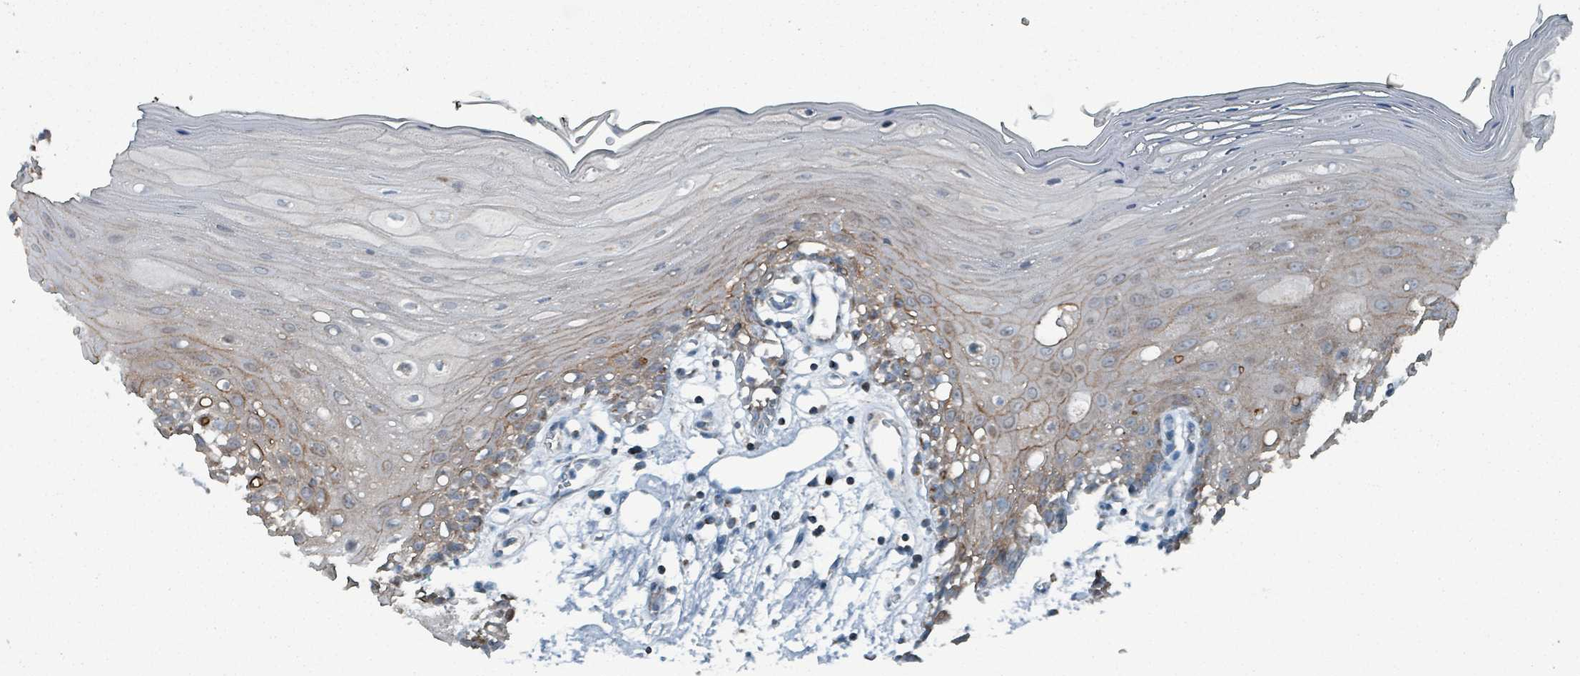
{"staining": {"intensity": "weak", "quantity": "<25%", "location": "cytoplasmic/membranous"}, "tissue": "oral mucosa", "cell_type": "Squamous epithelial cells", "image_type": "normal", "snomed": [{"axis": "morphology", "description": "Normal tissue, NOS"}, {"axis": "topography", "description": "Oral tissue"}, {"axis": "topography", "description": "Tounge, NOS"}], "caption": "Protein analysis of benign oral mucosa exhibits no significant expression in squamous epithelial cells.", "gene": "ABHD18", "patient": {"sex": "female", "age": 59}}